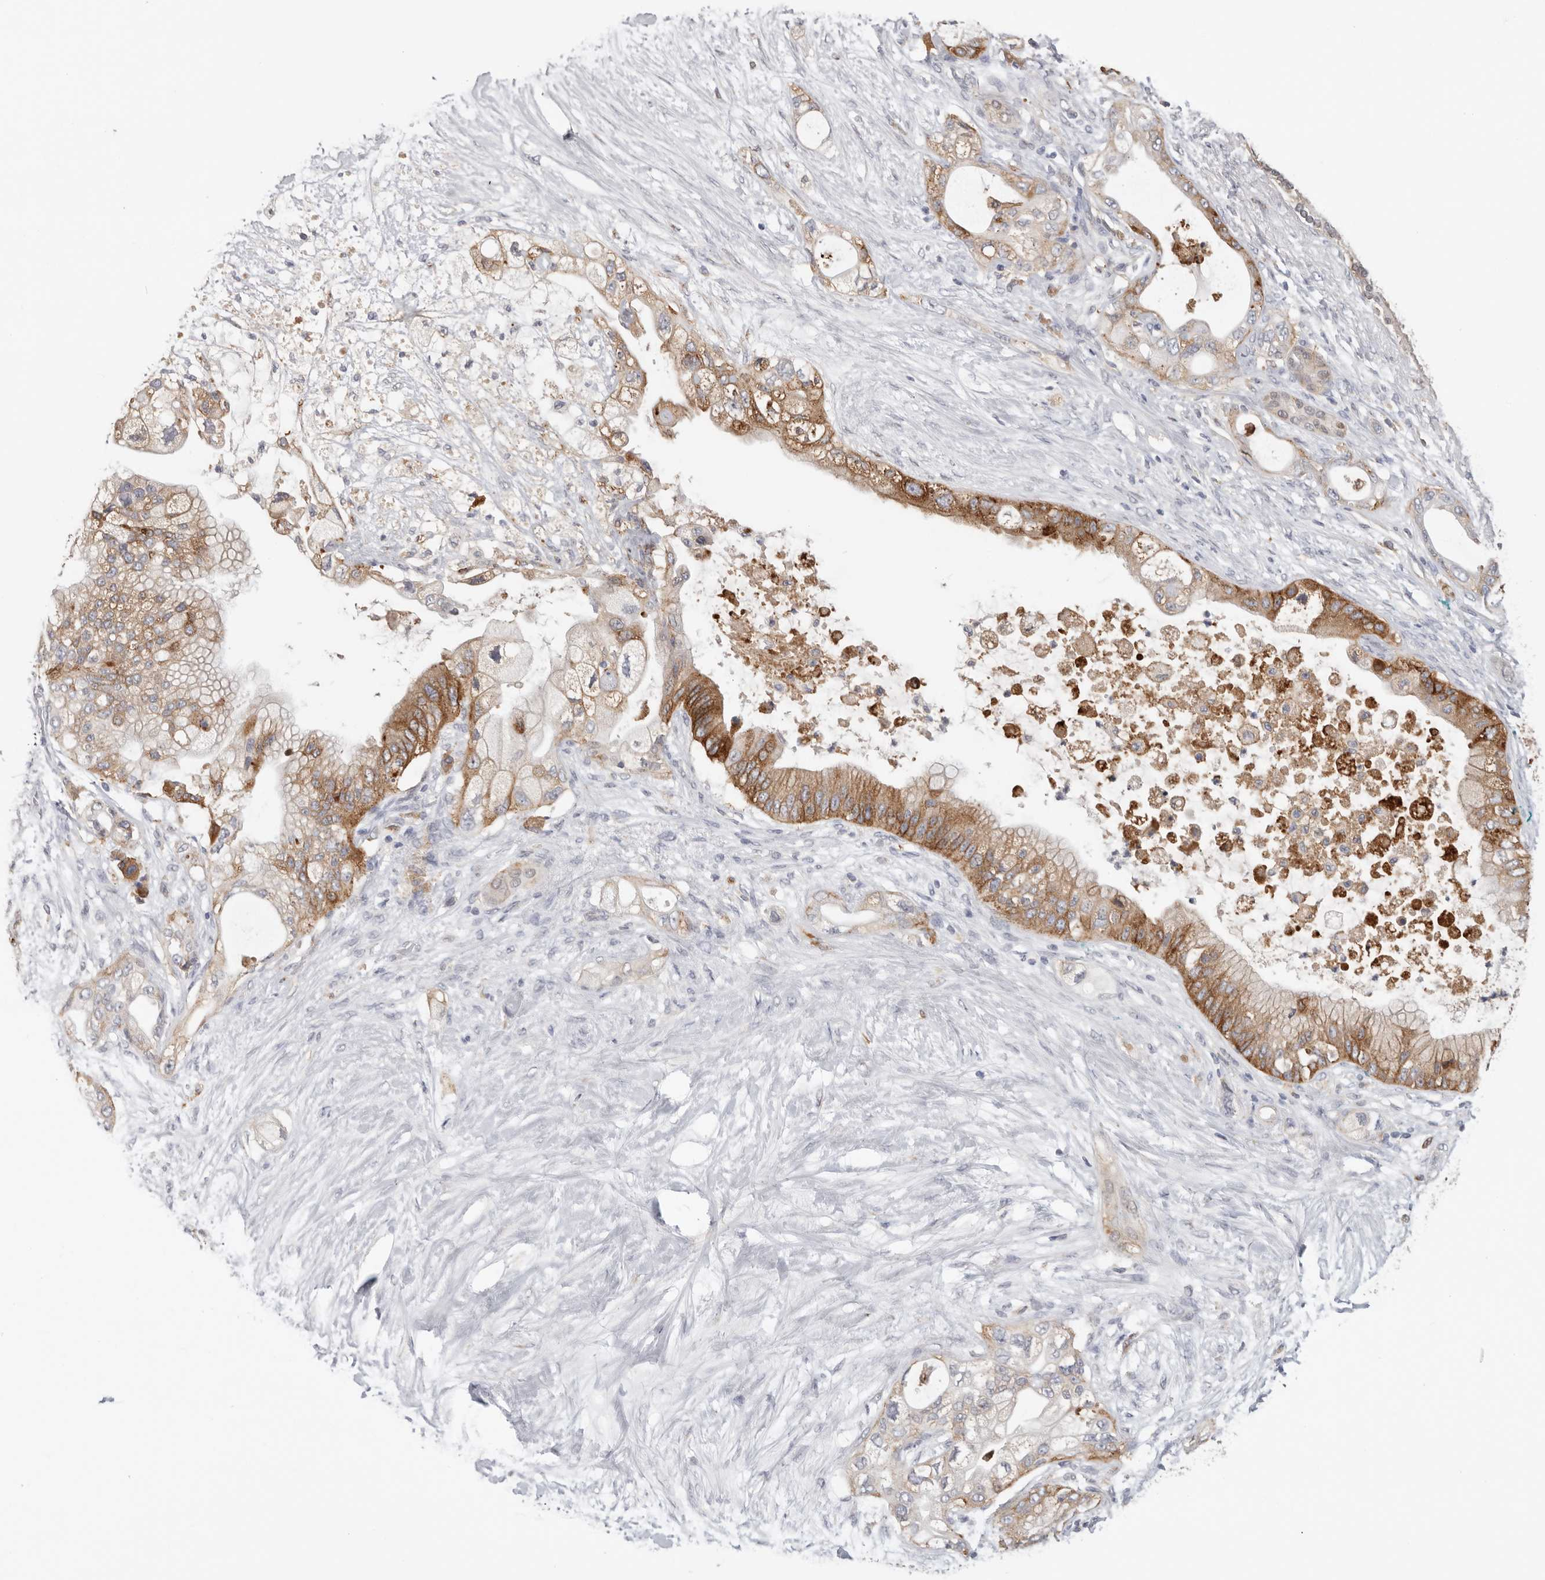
{"staining": {"intensity": "moderate", "quantity": ">75%", "location": "cytoplasmic/membranous"}, "tissue": "pancreatic cancer", "cell_type": "Tumor cells", "image_type": "cancer", "snomed": [{"axis": "morphology", "description": "Adenocarcinoma, NOS"}, {"axis": "topography", "description": "Pancreas"}], "caption": "This is a micrograph of immunohistochemistry (IHC) staining of pancreatic adenocarcinoma, which shows moderate staining in the cytoplasmic/membranous of tumor cells.", "gene": "TFRC", "patient": {"sex": "male", "age": 53}}